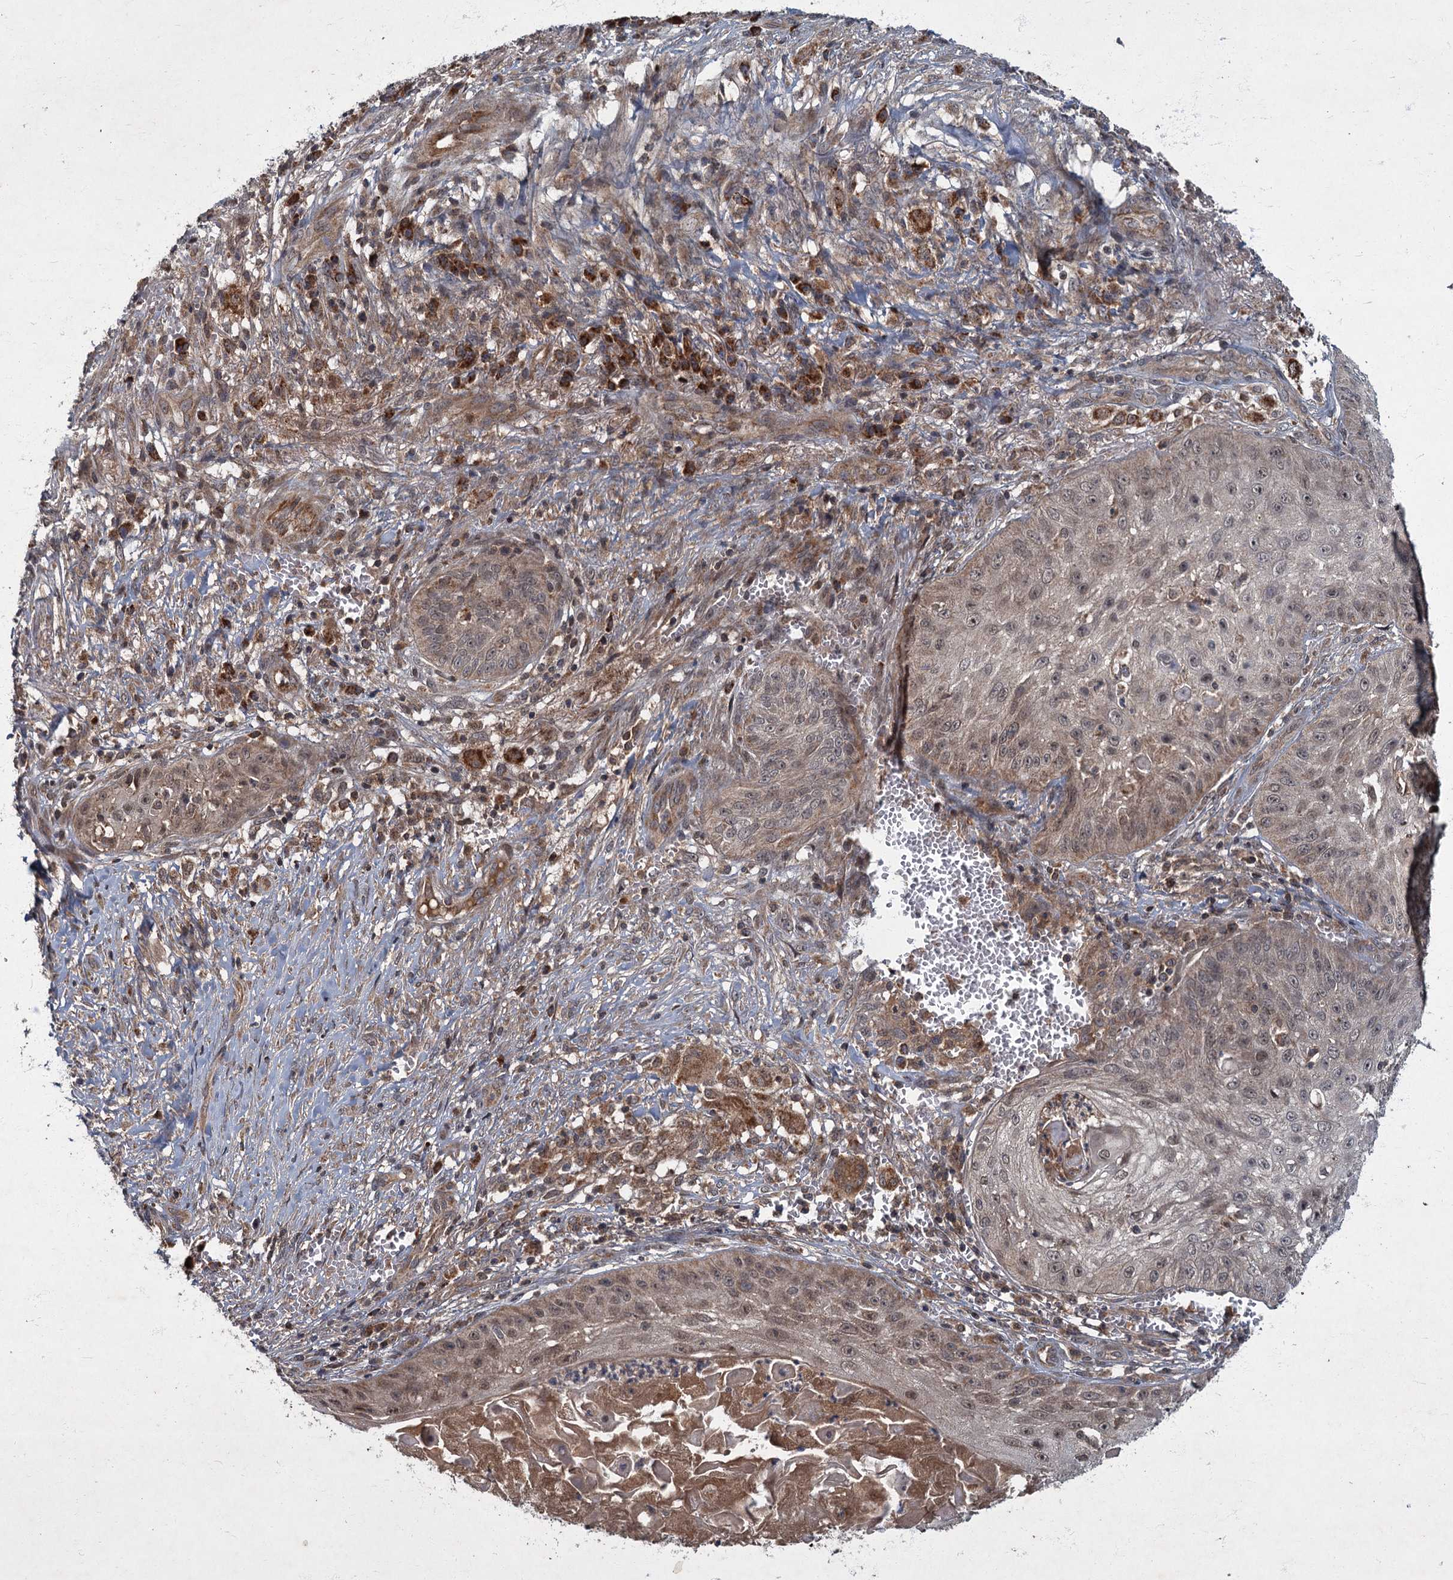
{"staining": {"intensity": "weak", "quantity": "25%-75%", "location": "cytoplasmic/membranous"}, "tissue": "skin cancer", "cell_type": "Tumor cells", "image_type": "cancer", "snomed": [{"axis": "morphology", "description": "Squamous cell carcinoma, NOS"}, {"axis": "topography", "description": "Skin"}], "caption": "Skin cancer (squamous cell carcinoma) tissue reveals weak cytoplasmic/membranous expression in about 25%-75% of tumor cells, visualized by immunohistochemistry.", "gene": "SLC11A2", "patient": {"sex": "male", "age": 70}}